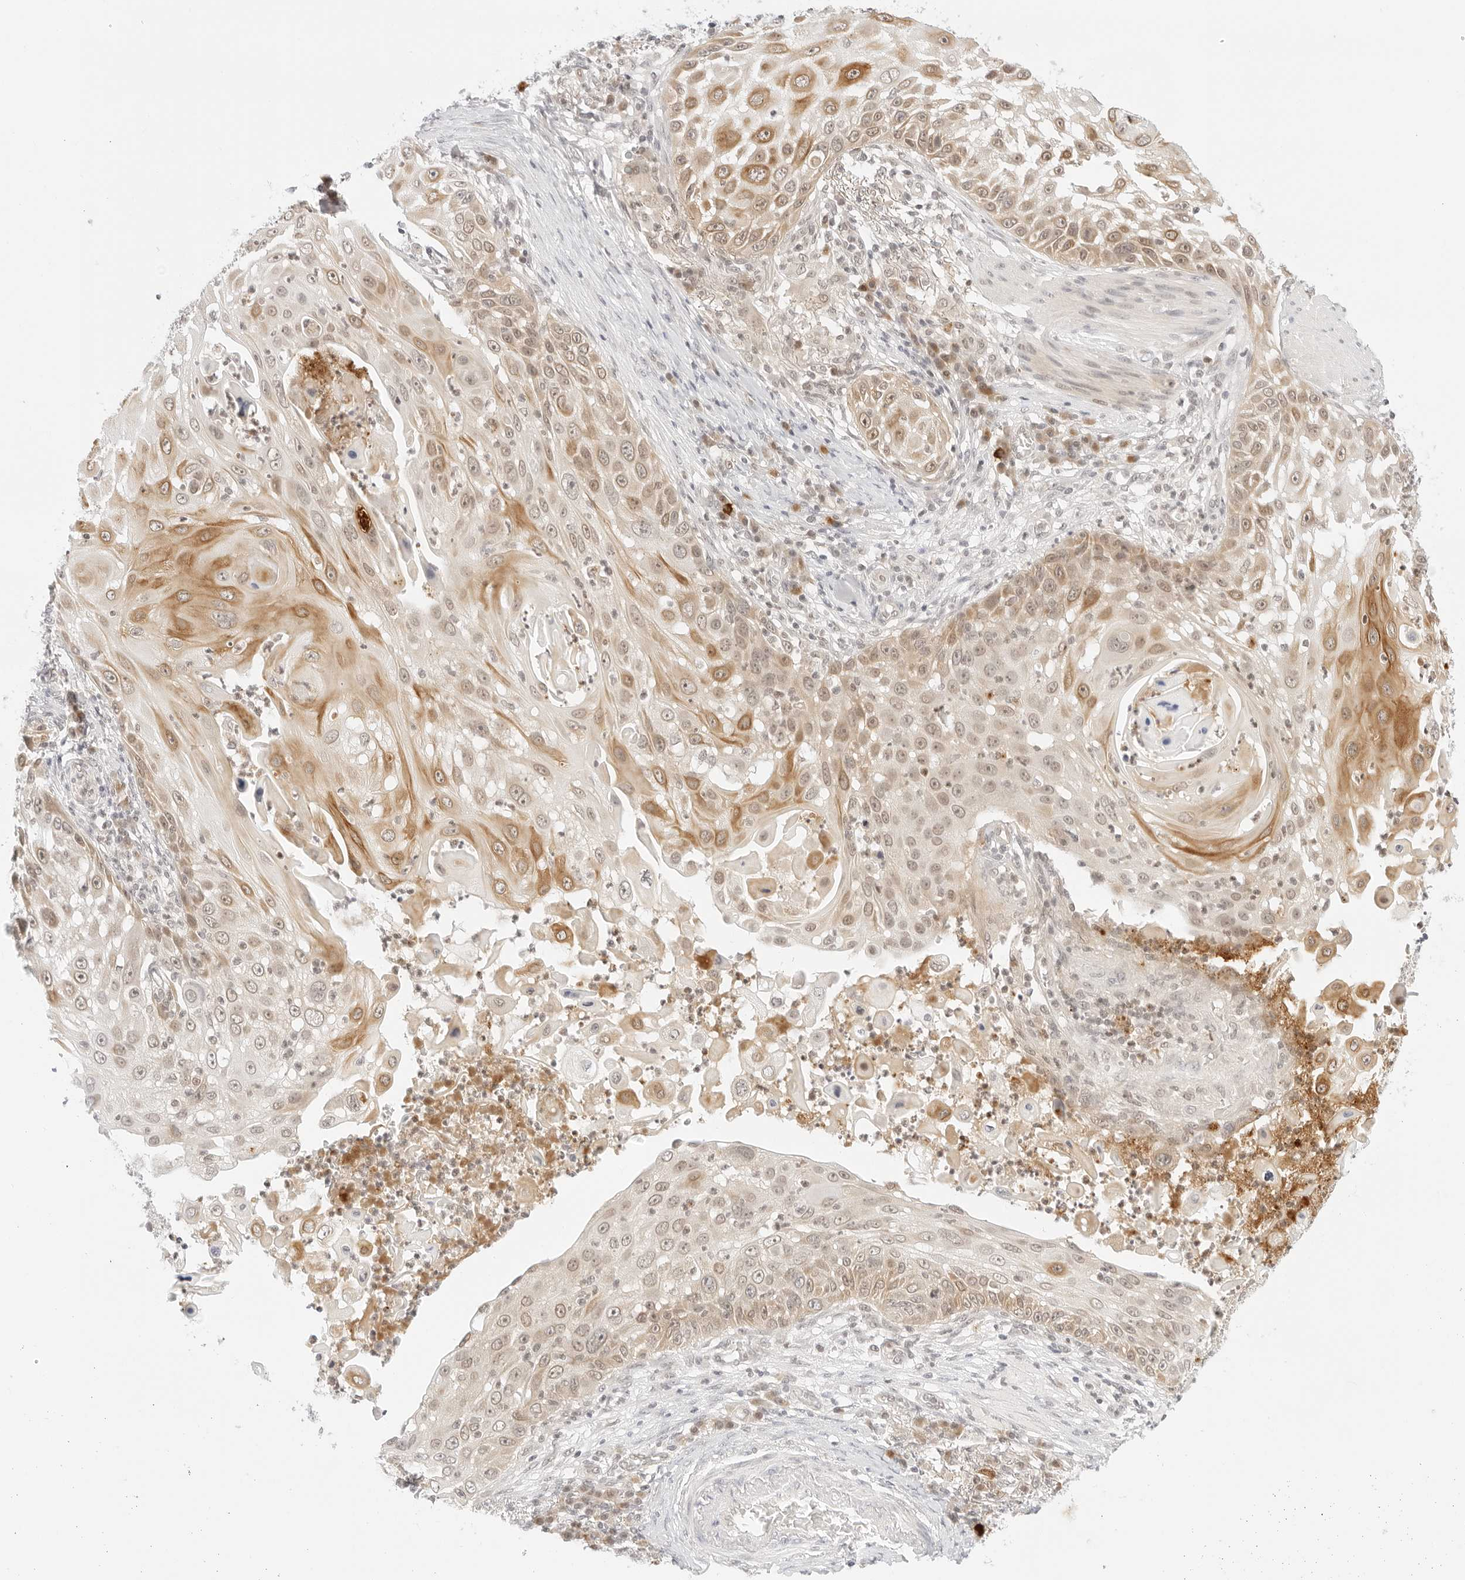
{"staining": {"intensity": "moderate", "quantity": "25%-75%", "location": "cytoplasmic/membranous"}, "tissue": "skin cancer", "cell_type": "Tumor cells", "image_type": "cancer", "snomed": [{"axis": "morphology", "description": "Squamous cell carcinoma, NOS"}, {"axis": "topography", "description": "Skin"}], "caption": "A micrograph of skin cancer (squamous cell carcinoma) stained for a protein demonstrates moderate cytoplasmic/membranous brown staining in tumor cells. Using DAB (brown) and hematoxylin (blue) stains, captured at high magnification using brightfield microscopy.", "gene": "POLR3C", "patient": {"sex": "female", "age": 44}}